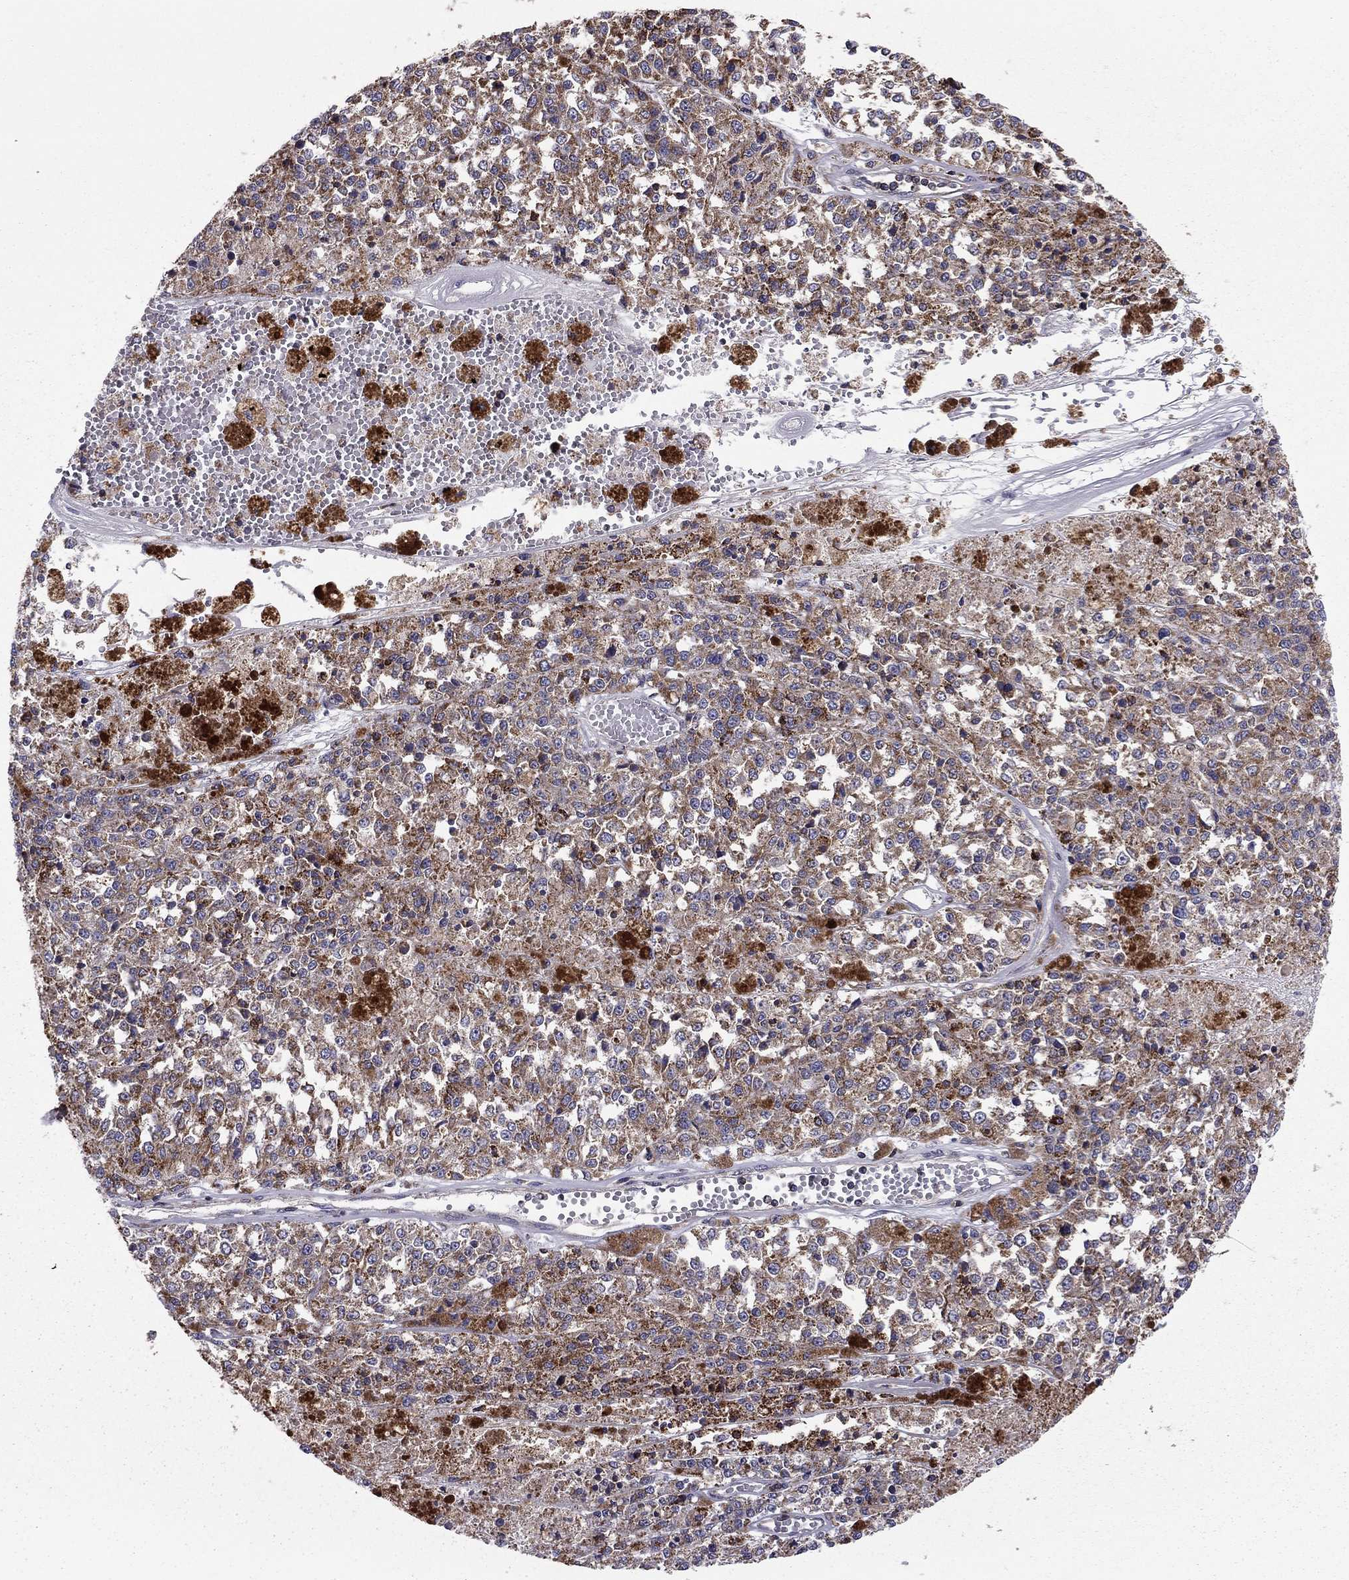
{"staining": {"intensity": "moderate", "quantity": "<25%", "location": "cytoplasmic/membranous"}, "tissue": "melanoma", "cell_type": "Tumor cells", "image_type": "cancer", "snomed": [{"axis": "morphology", "description": "Malignant melanoma, Metastatic site"}, {"axis": "topography", "description": "Lymph node"}], "caption": "Moderate cytoplasmic/membranous positivity for a protein is present in about <25% of tumor cells of melanoma using immunohistochemistry (IHC).", "gene": "ALG6", "patient": {"sex": "female", "age": 64}}